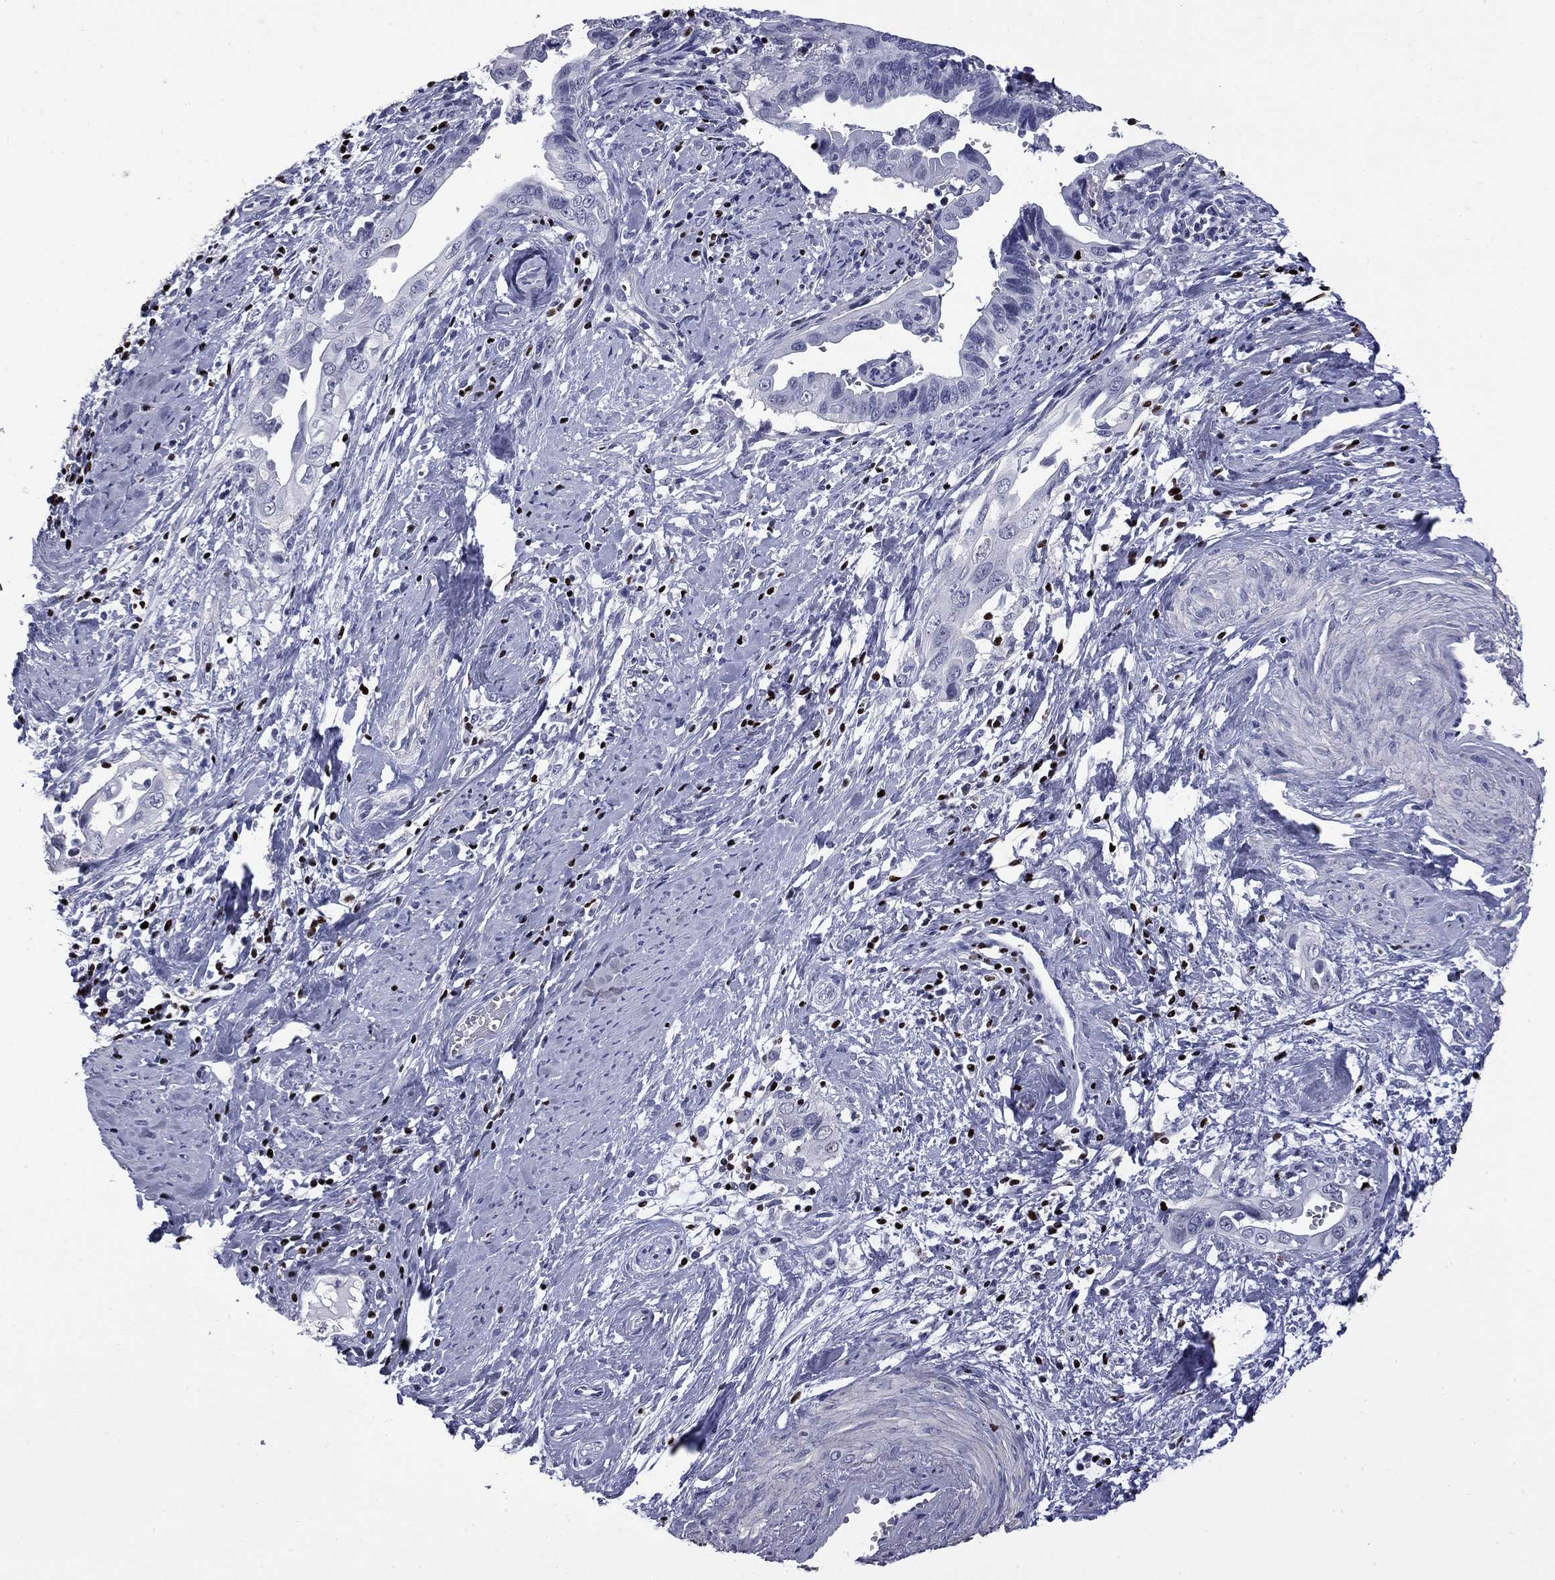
{"staining": {"intensity": "negative", "quantity": "none", "location": "none"}, "tissue": "cervical cancer", "cell_type": "Tumor cells", "image_type": "cancer", "snomed": [{"axis": "morphology", "description": "Adenocarcinoma, NOS"}, {"axis": "topography", "description": "Cervix"}], "caption": "High power microscopy photomicrograph of an immunohistochemistry (IHC) image of cervical adenocarcinoma, revealing no significant staining in tumor cells.", "gene": "IKZF3", "patient": {"sex": "female", "age": 42}}